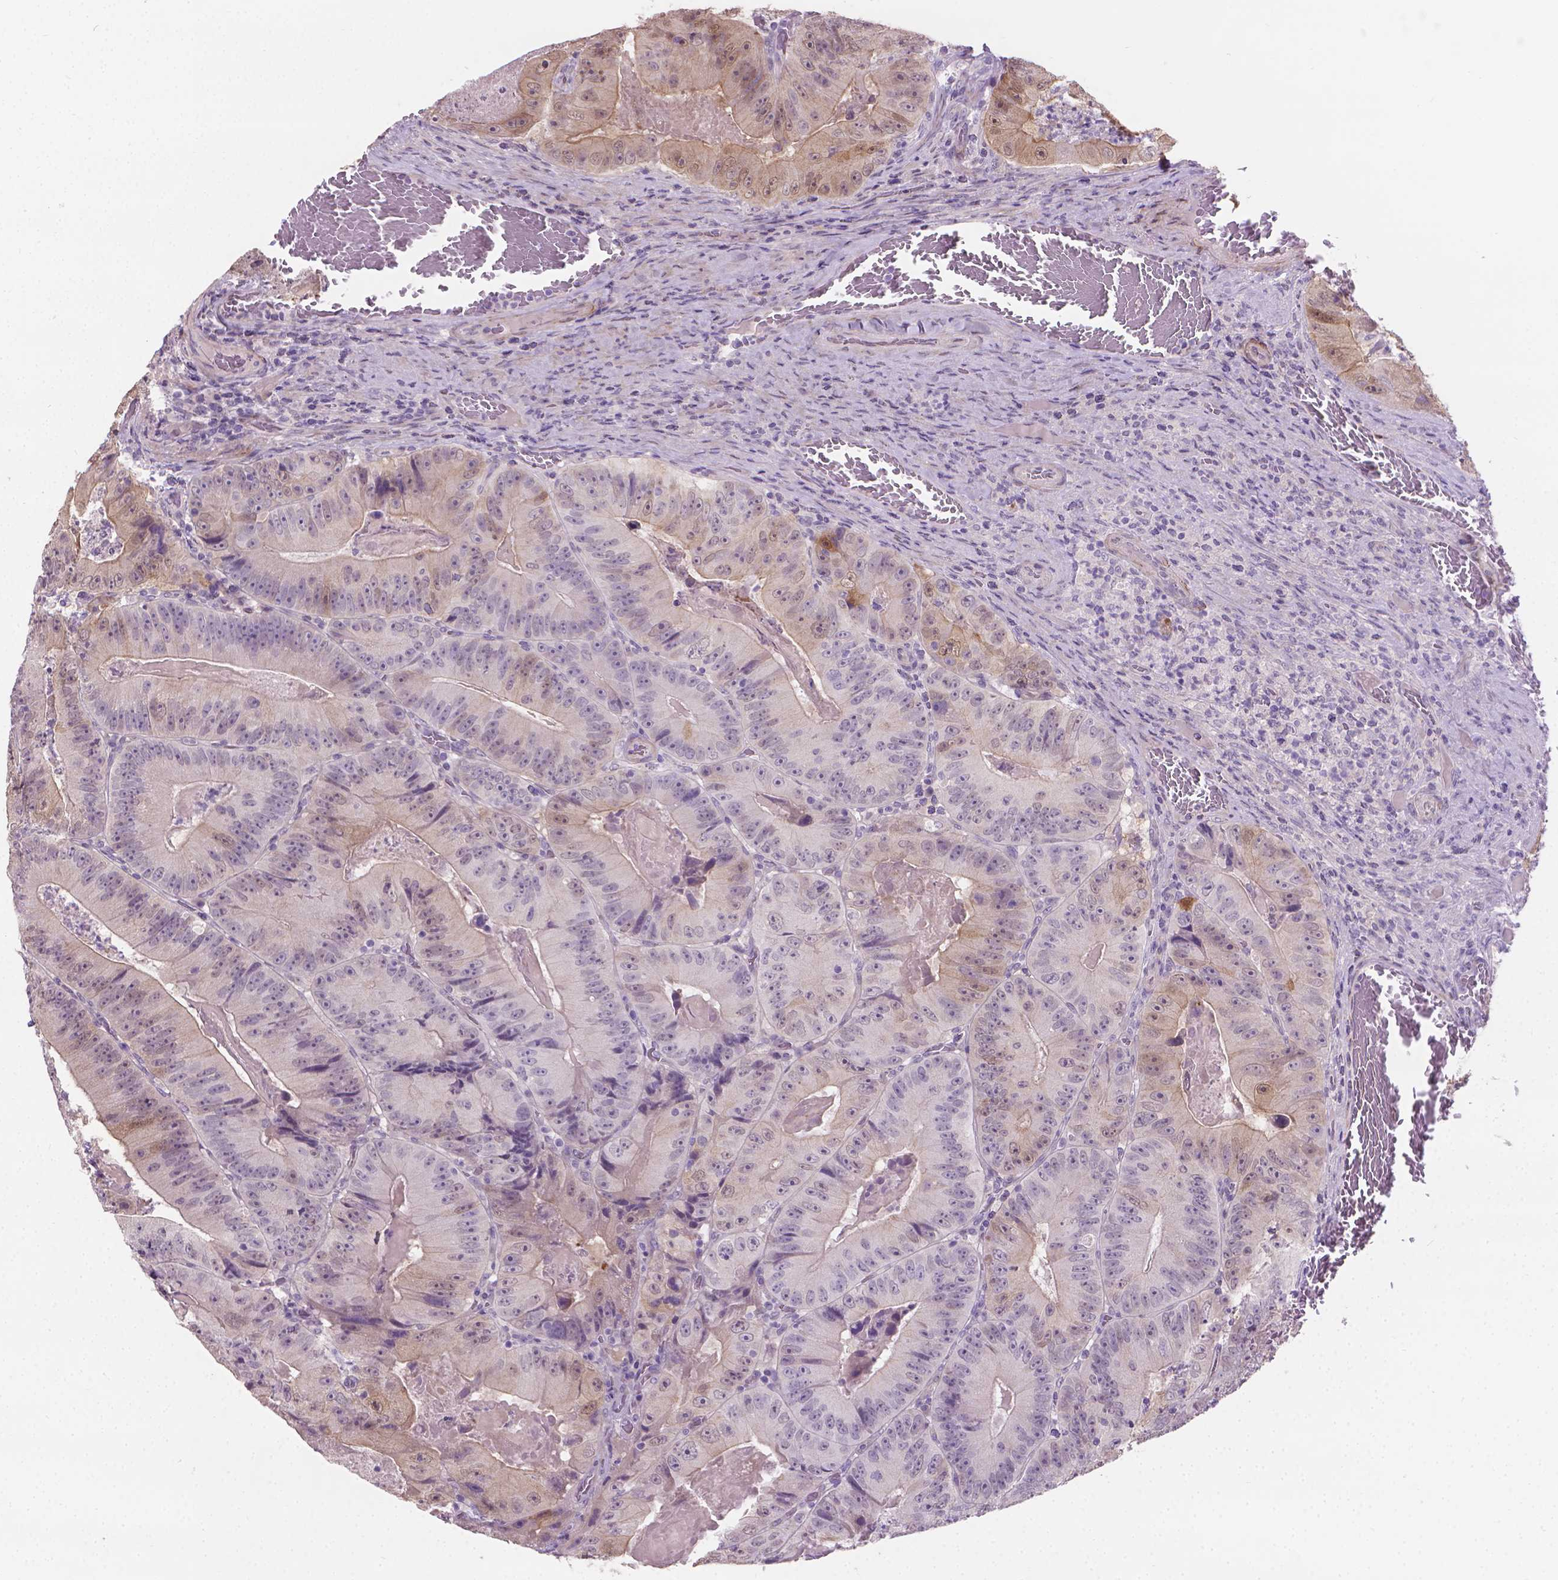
{"staining": {"intensity": "weak", "quantity": "<25%", "location": "cytoplasmic/membranous"}, "tissue": "colorectal cancer", "cell_type": "Tumor cells", "image_type": "cancer", "snomed": [{"axis": "morphology", "description": "Adenocarcinoma, NOS"}, {"axis": "topography", "description": "Colon"}], "caption": "Adenocarcinoma (colorectal) was stained to show a protein in brown. There is no significant expression in tumor cells. The staining is performed using DAB (3,3'-diaminobenzidine) brown chromogen with nuclei counter-stained in using hematoxylin.", "gene": "GSDMA", "patient": {"sex": "female", "age": 86}}